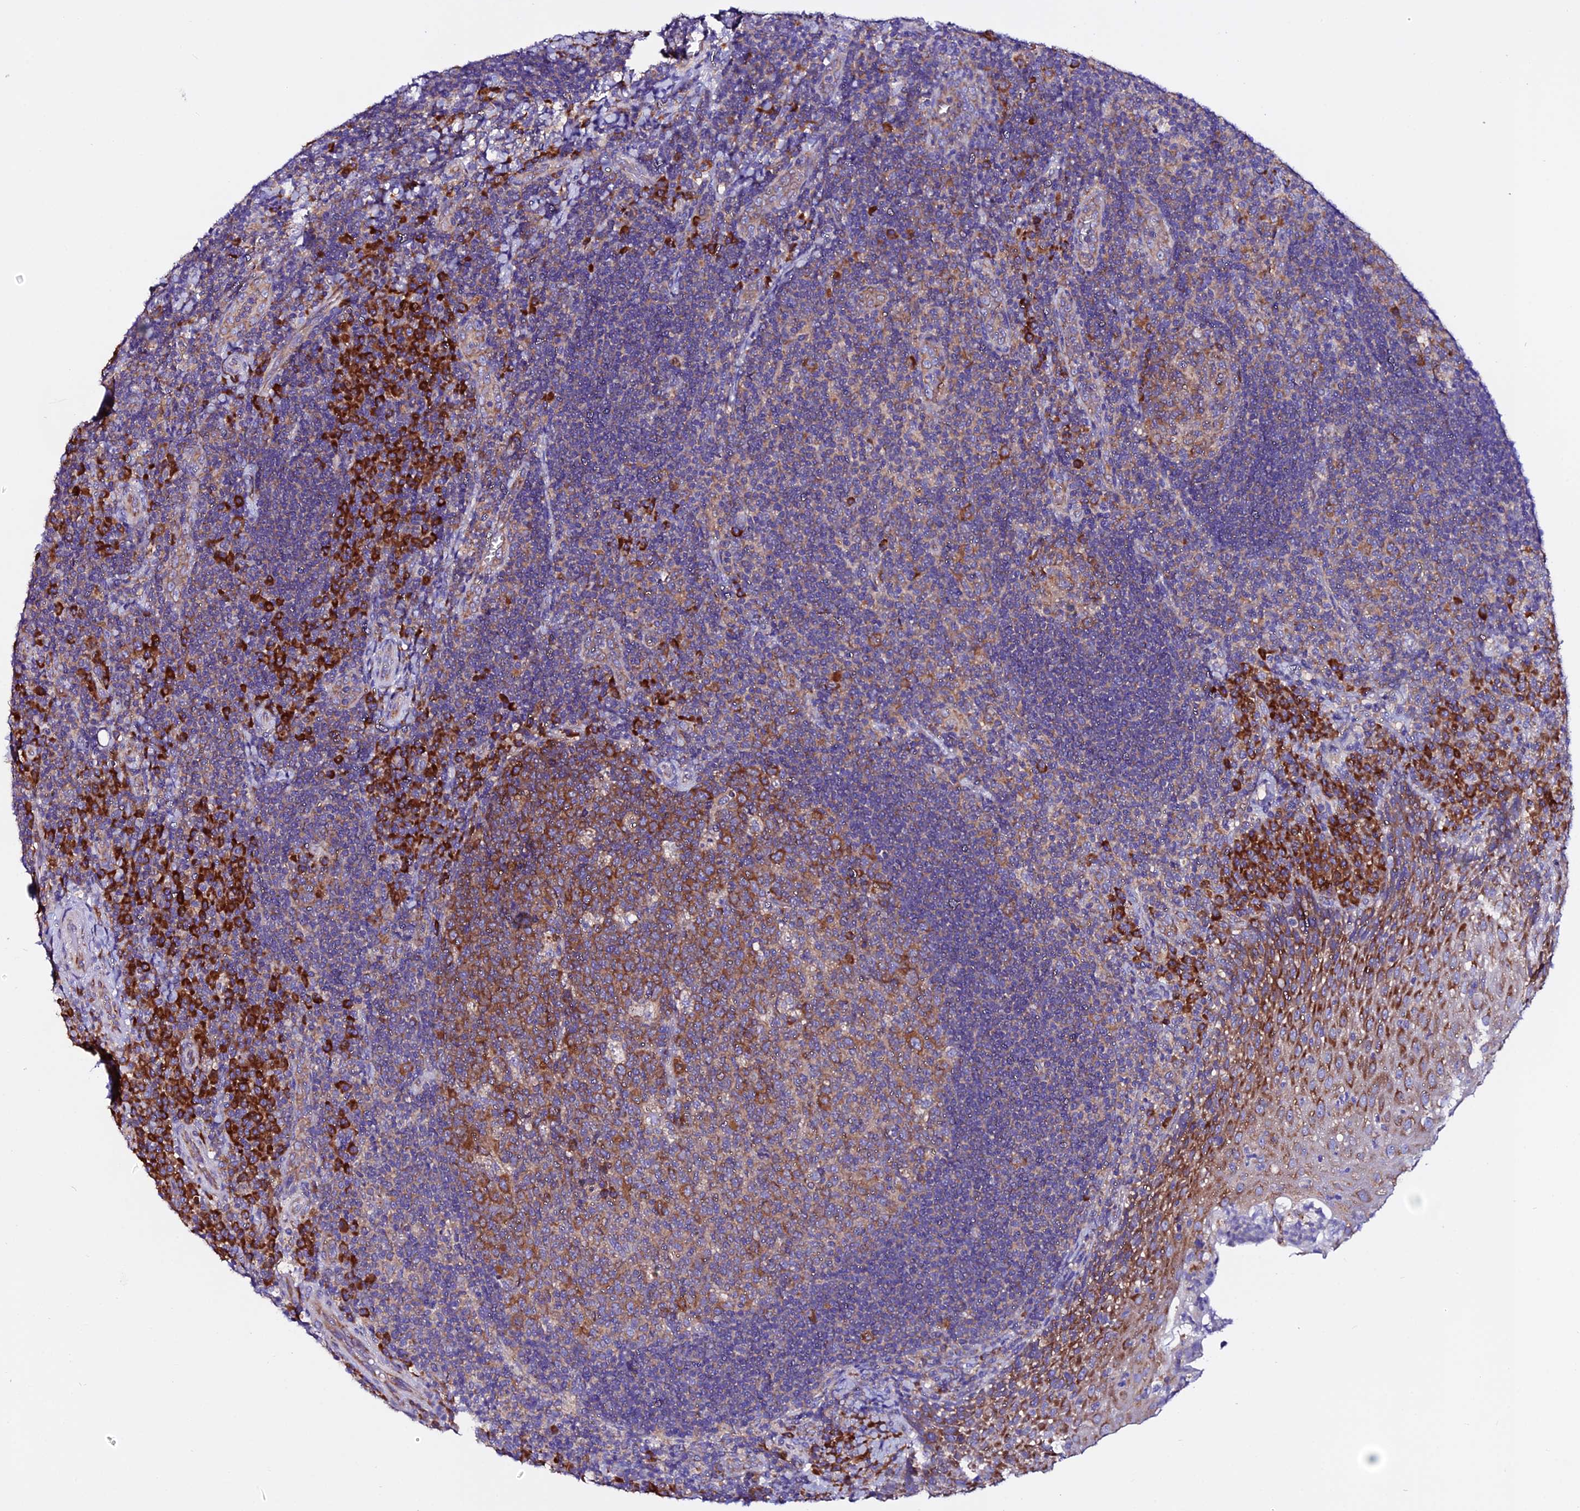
{"staining": {"intensity": "moderate", "quantity": "25%-75%", "location": "cytoplasmic/membranous"}, "tissue": "tonsil", "cell_type": "Germinal center cells", "image_type": "normal", "snomed": [{"axis": "morphology", "description": "Normal tissue, NOS"}, {"axis": "topography", "description": "Tonsil"}], "caption": "This histopathology image exhibits immunohistochemistry (IHC) staining of unremarkable human tonsil, with medium moderate cytoplasmic/membranous staining in approximately 25%-75% of germinal center cells.", "gene": "EEF1G", "patient": {"sex": "male", "age": 17}}